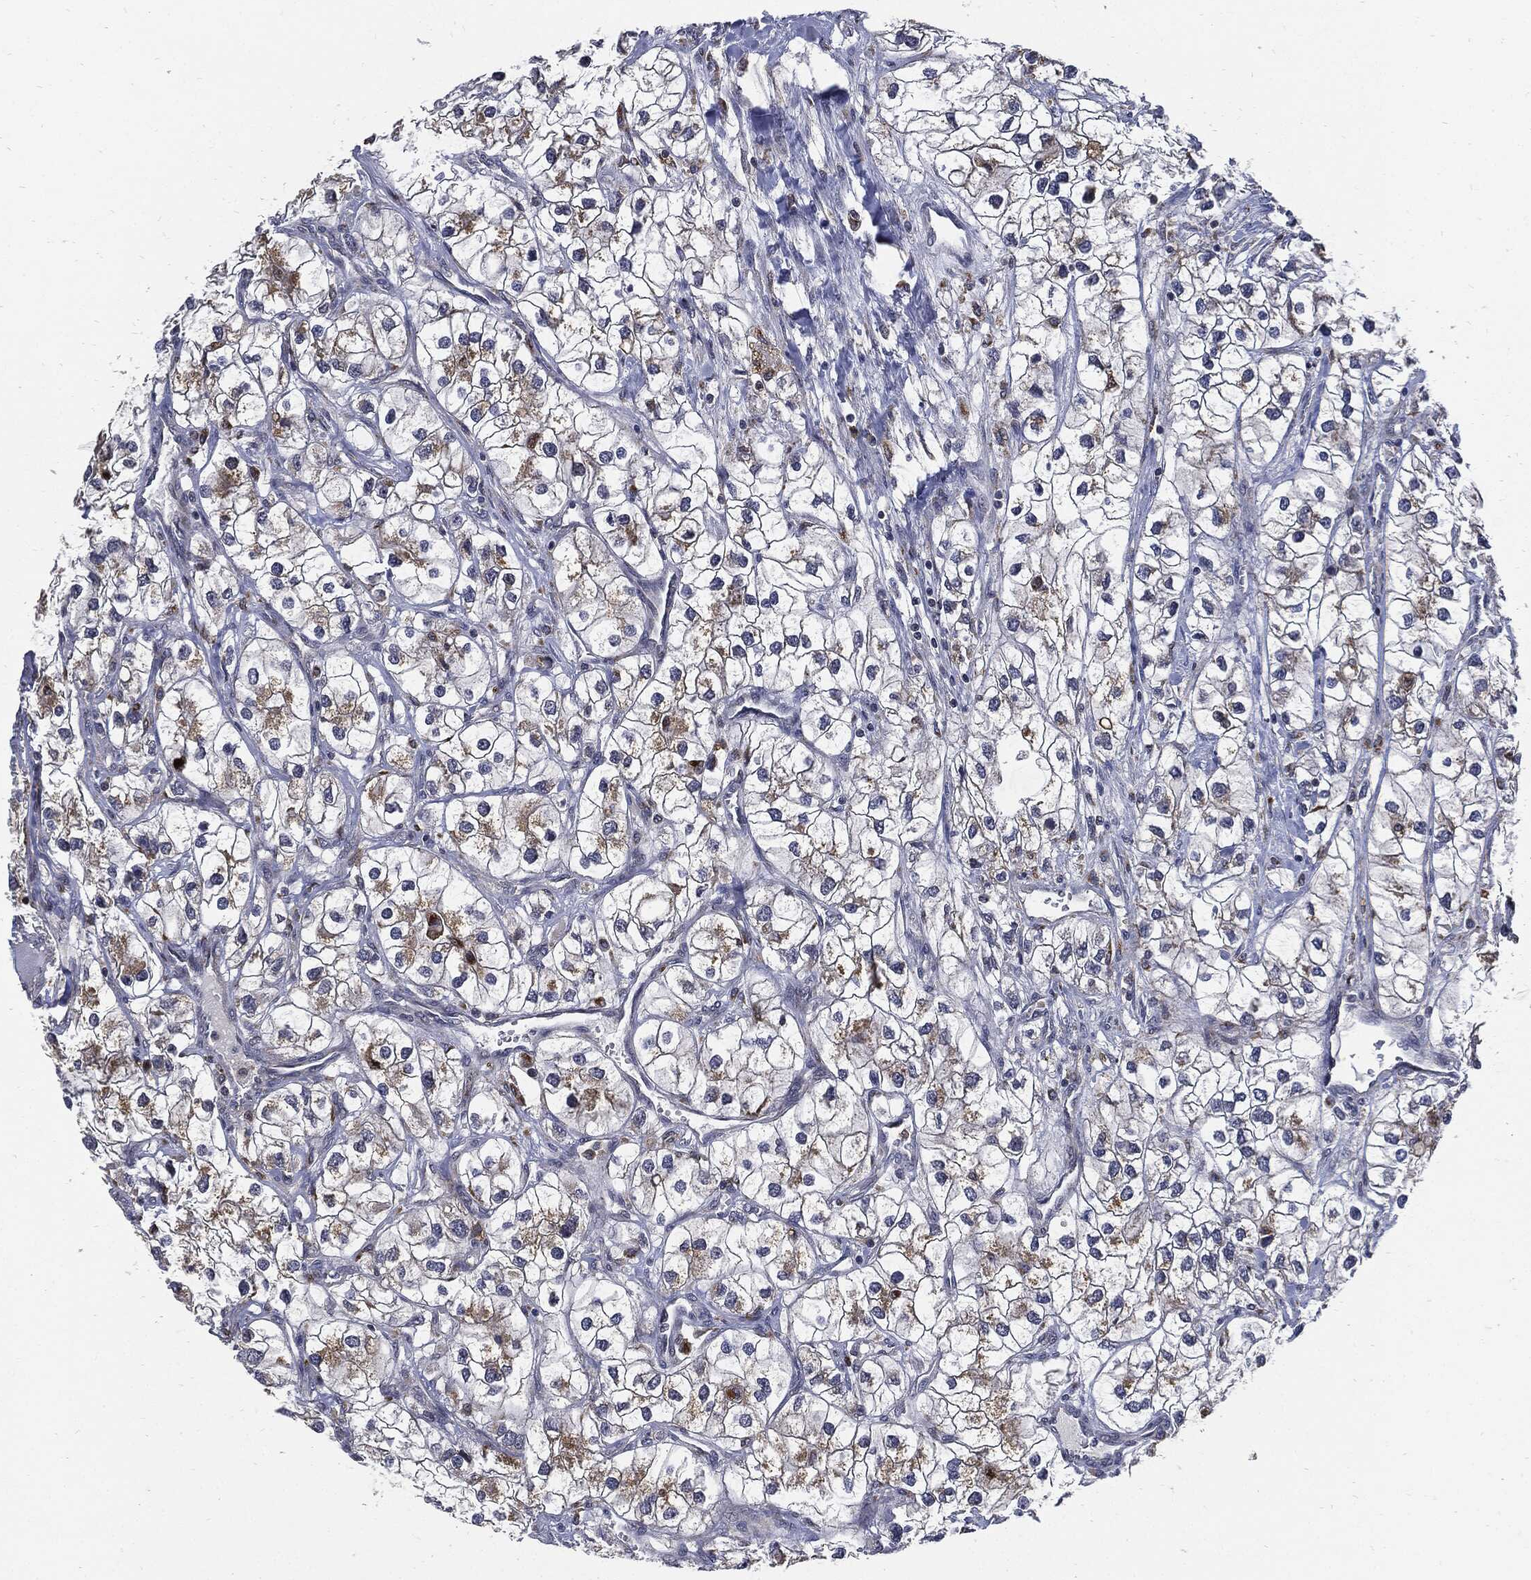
{"staining": {"intensity": "moderate", "quantity": "<25%", "location": "cytoplasmic/membranous"}, "tissue": "renal cancer", "cell_type": "Tumor cells", "image_type": "cancer", "snomed": [{"axis": "morphology", "description": "Adenocarcinoma, NOS"}, {"axis": "topography", "description": "Kidney"}], "caption": "Immunohistochemistry histopathology image of neoplastic tissue: renal adenocarcinoma stained using IHC displays low levels of moderate protein expression localized specifically in the cytoplasmic/membranous of tumor cells, appearing as a cytoplasmic/membranous brown color.", "gene": "SLC31A2", "patient": {"sex": "male", "age": 59}}